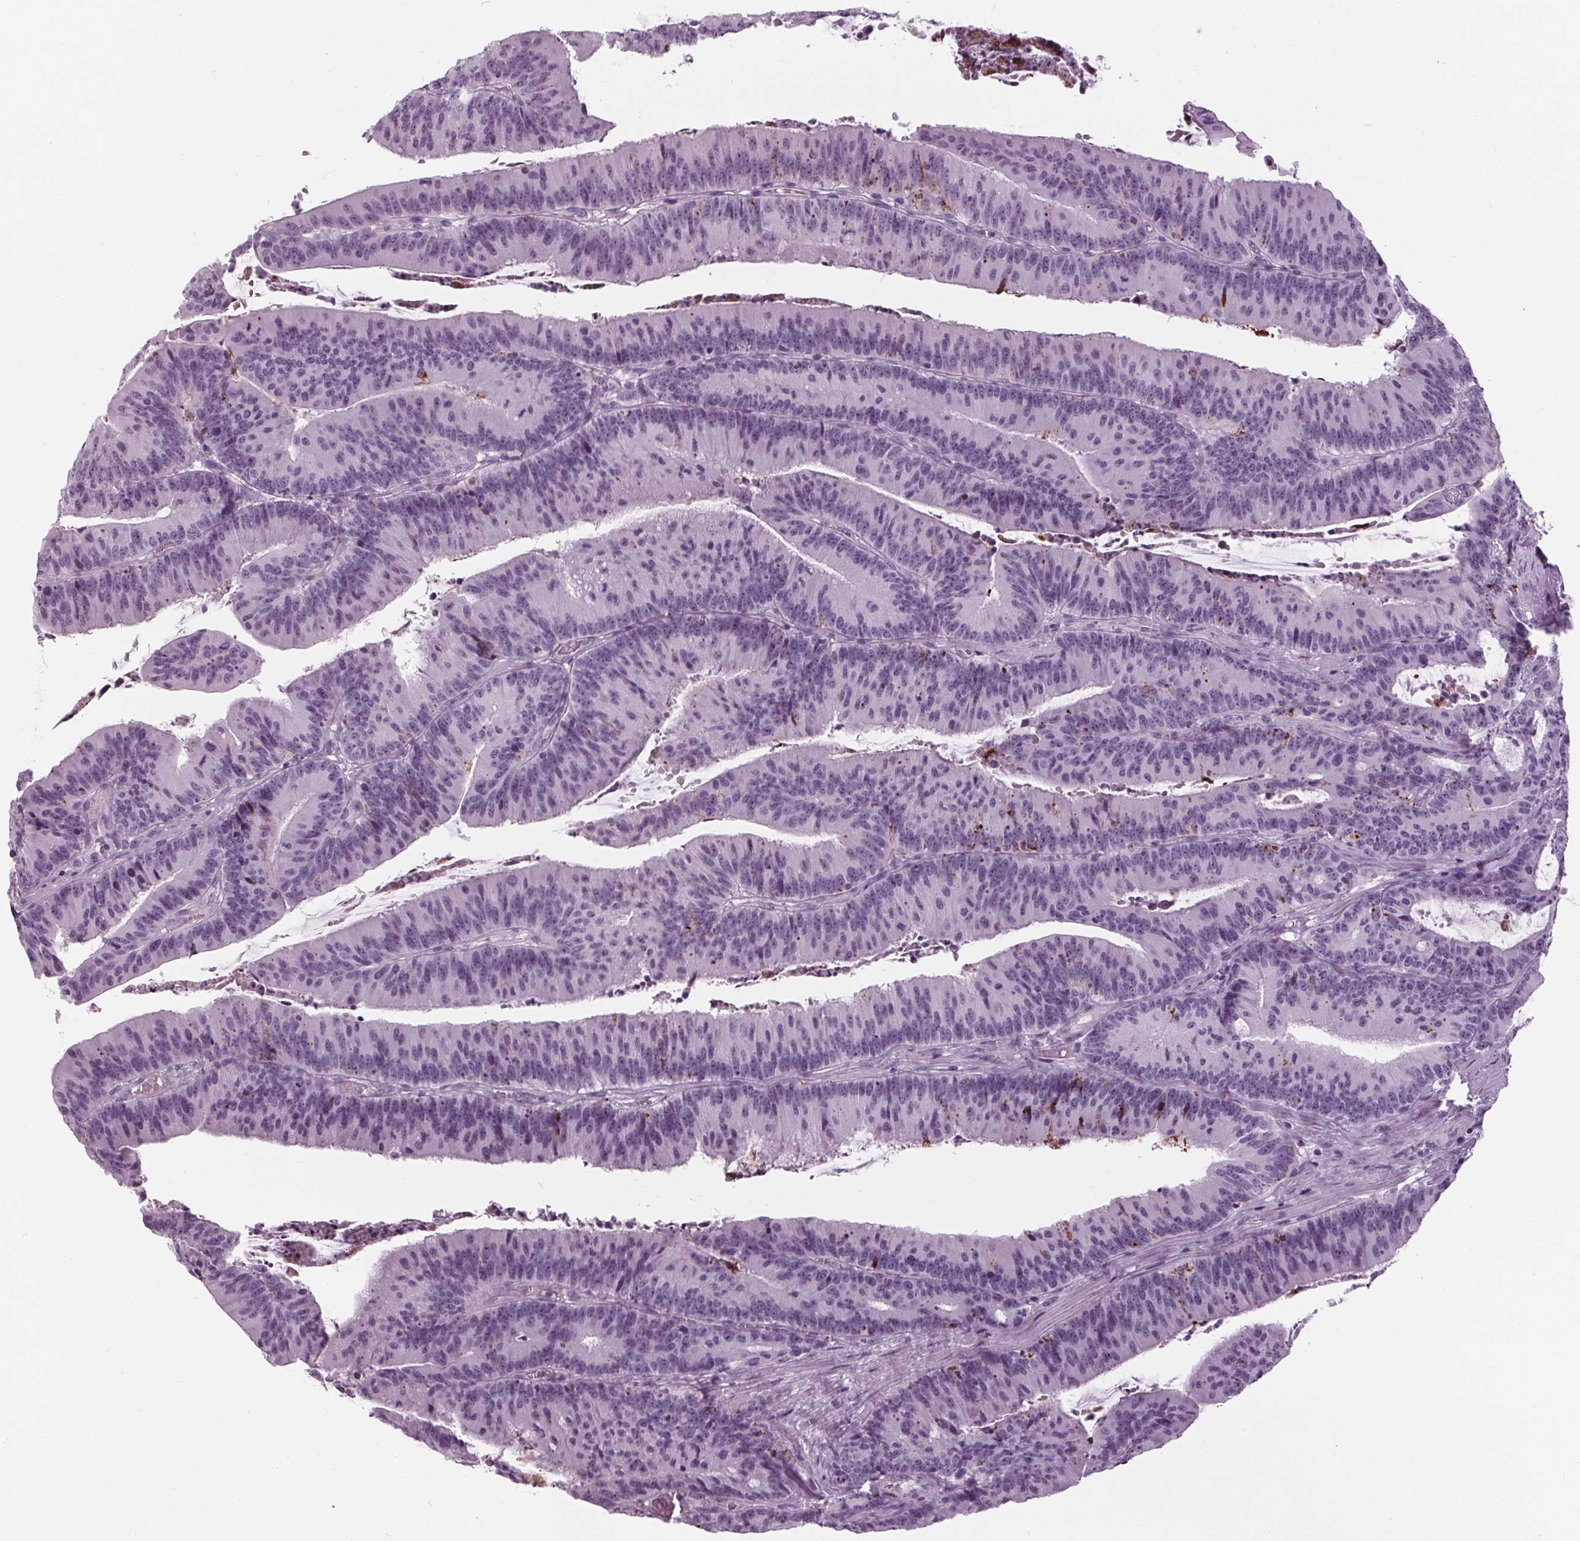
{"staining": {"intensity": "moderate", "quantity": "<25%", "location": "cytoplasmic/membranous"}, "tissue": "colorectal cancer", "cell_type": "Tumor cells", "image_type": "cancer", "snomed": [{"axis": "morphology", "description": "Adenocarcinoma, NOS"}, {"axis": "topography", "description": "Colon"}], "caption": "Immunohistochemical staining of human colorectal adenocarcinoma demonstrates low levels of moderate cytoplasmic/membranous protein expression in about <25% of tumor cells. The protein is stained brown, and the nuclei are stained in blue (DAB IHC with brightfield microscopy, high magnification).", "gene": "CYP3A43", "patient": {"sex": "female", "age": 78}}